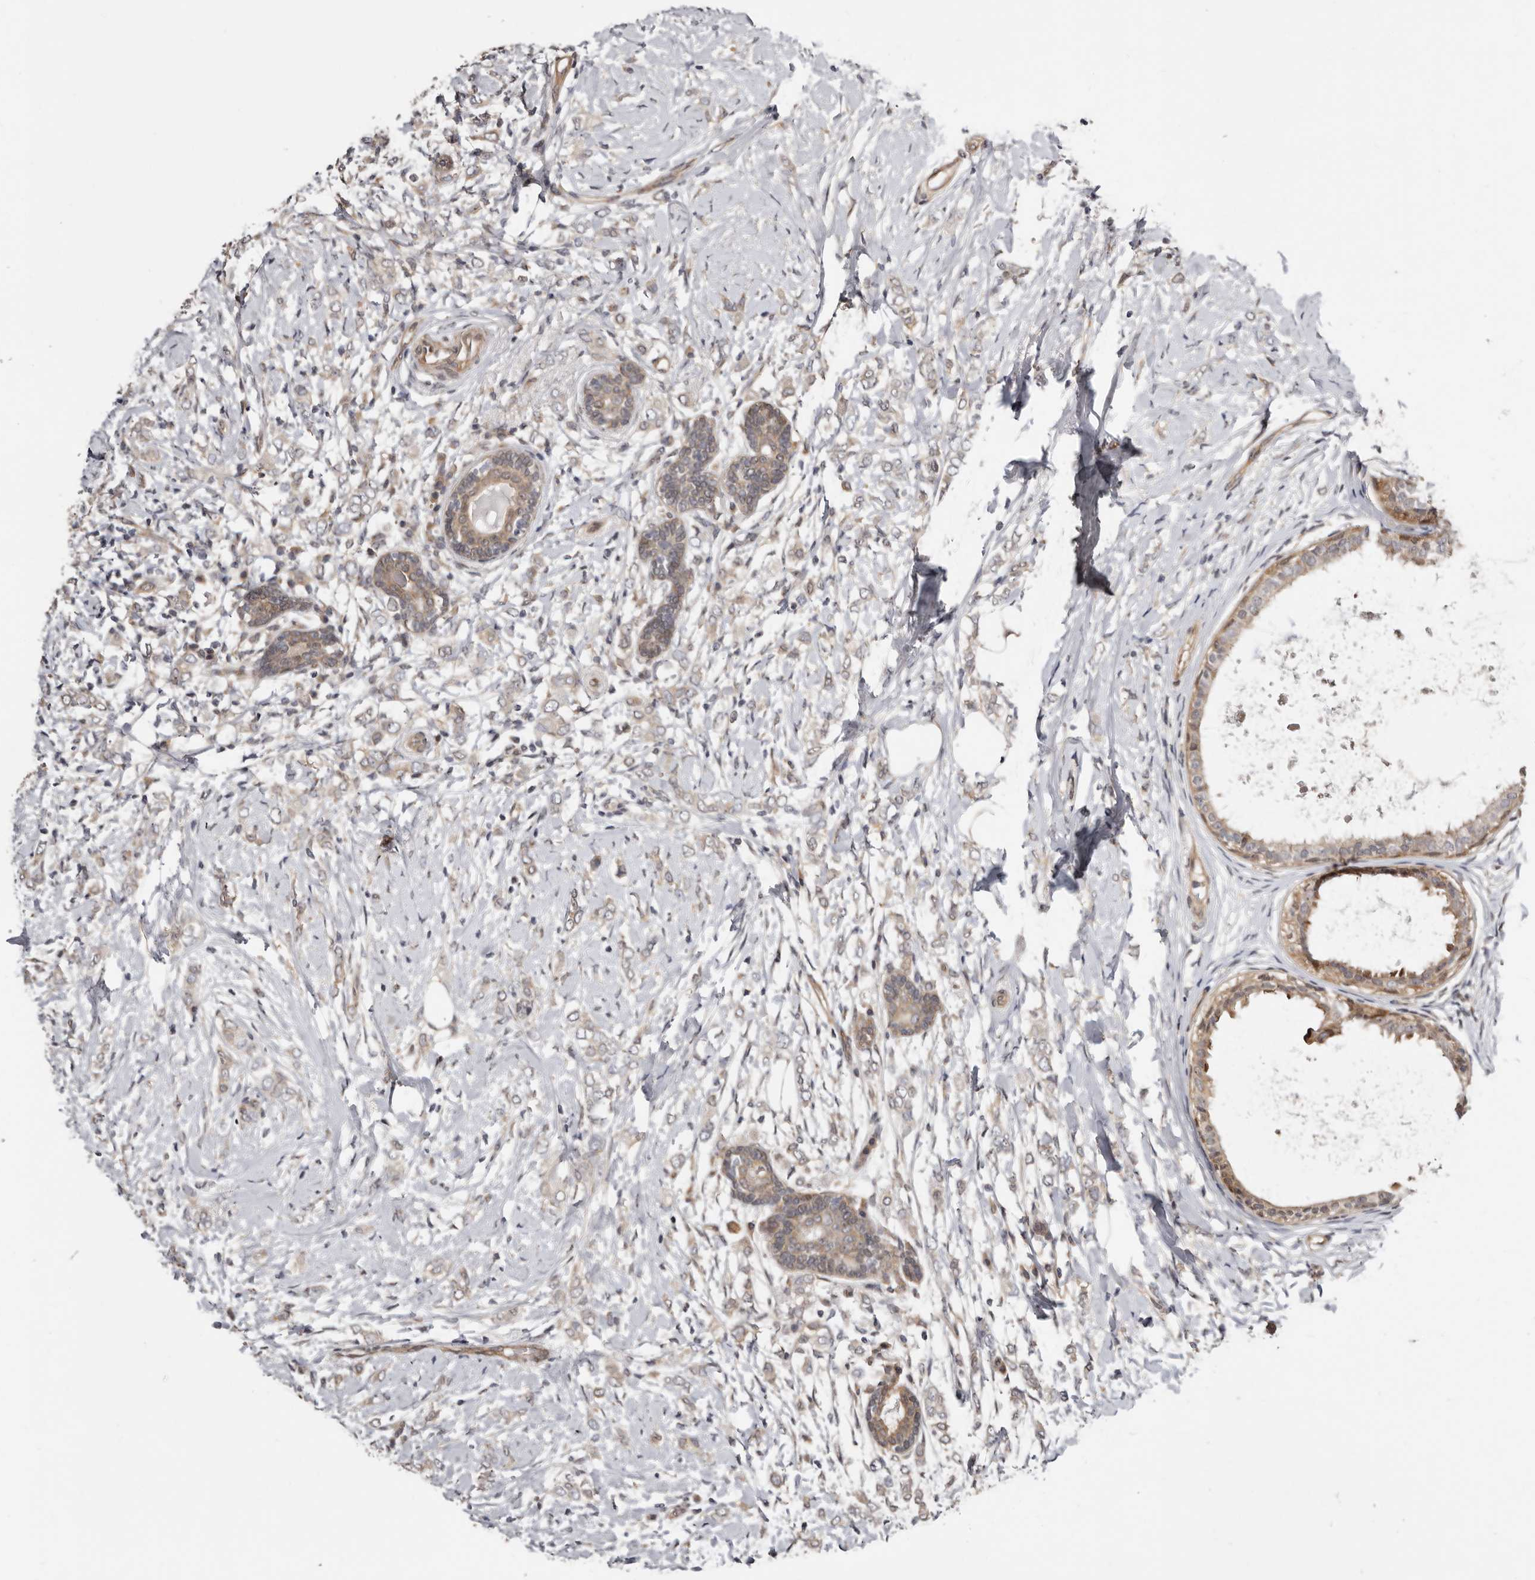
{"staining": {"intensity": "weak", "quantity": "25%-75%", "location": "cytoplasmic/membranous"}, "tissue": "breast cancer", "cell_type": "Tumor cells", "image_type": "cancer", "snomed": [{"axis": "morphology", "description": "Normal tissue, NOS"}, {"axis": "morphology", "description": "Lobular carcinoma"}, {"axis": "topography", "description": "Breast"}], "caption": "Weak cytoplasmic/membranous expression is identified in about 25%-75% of tumor cells in breast lobular carcinoma.", "gene": "SBDS", "patient": {"sex": "female", "age": 47}}